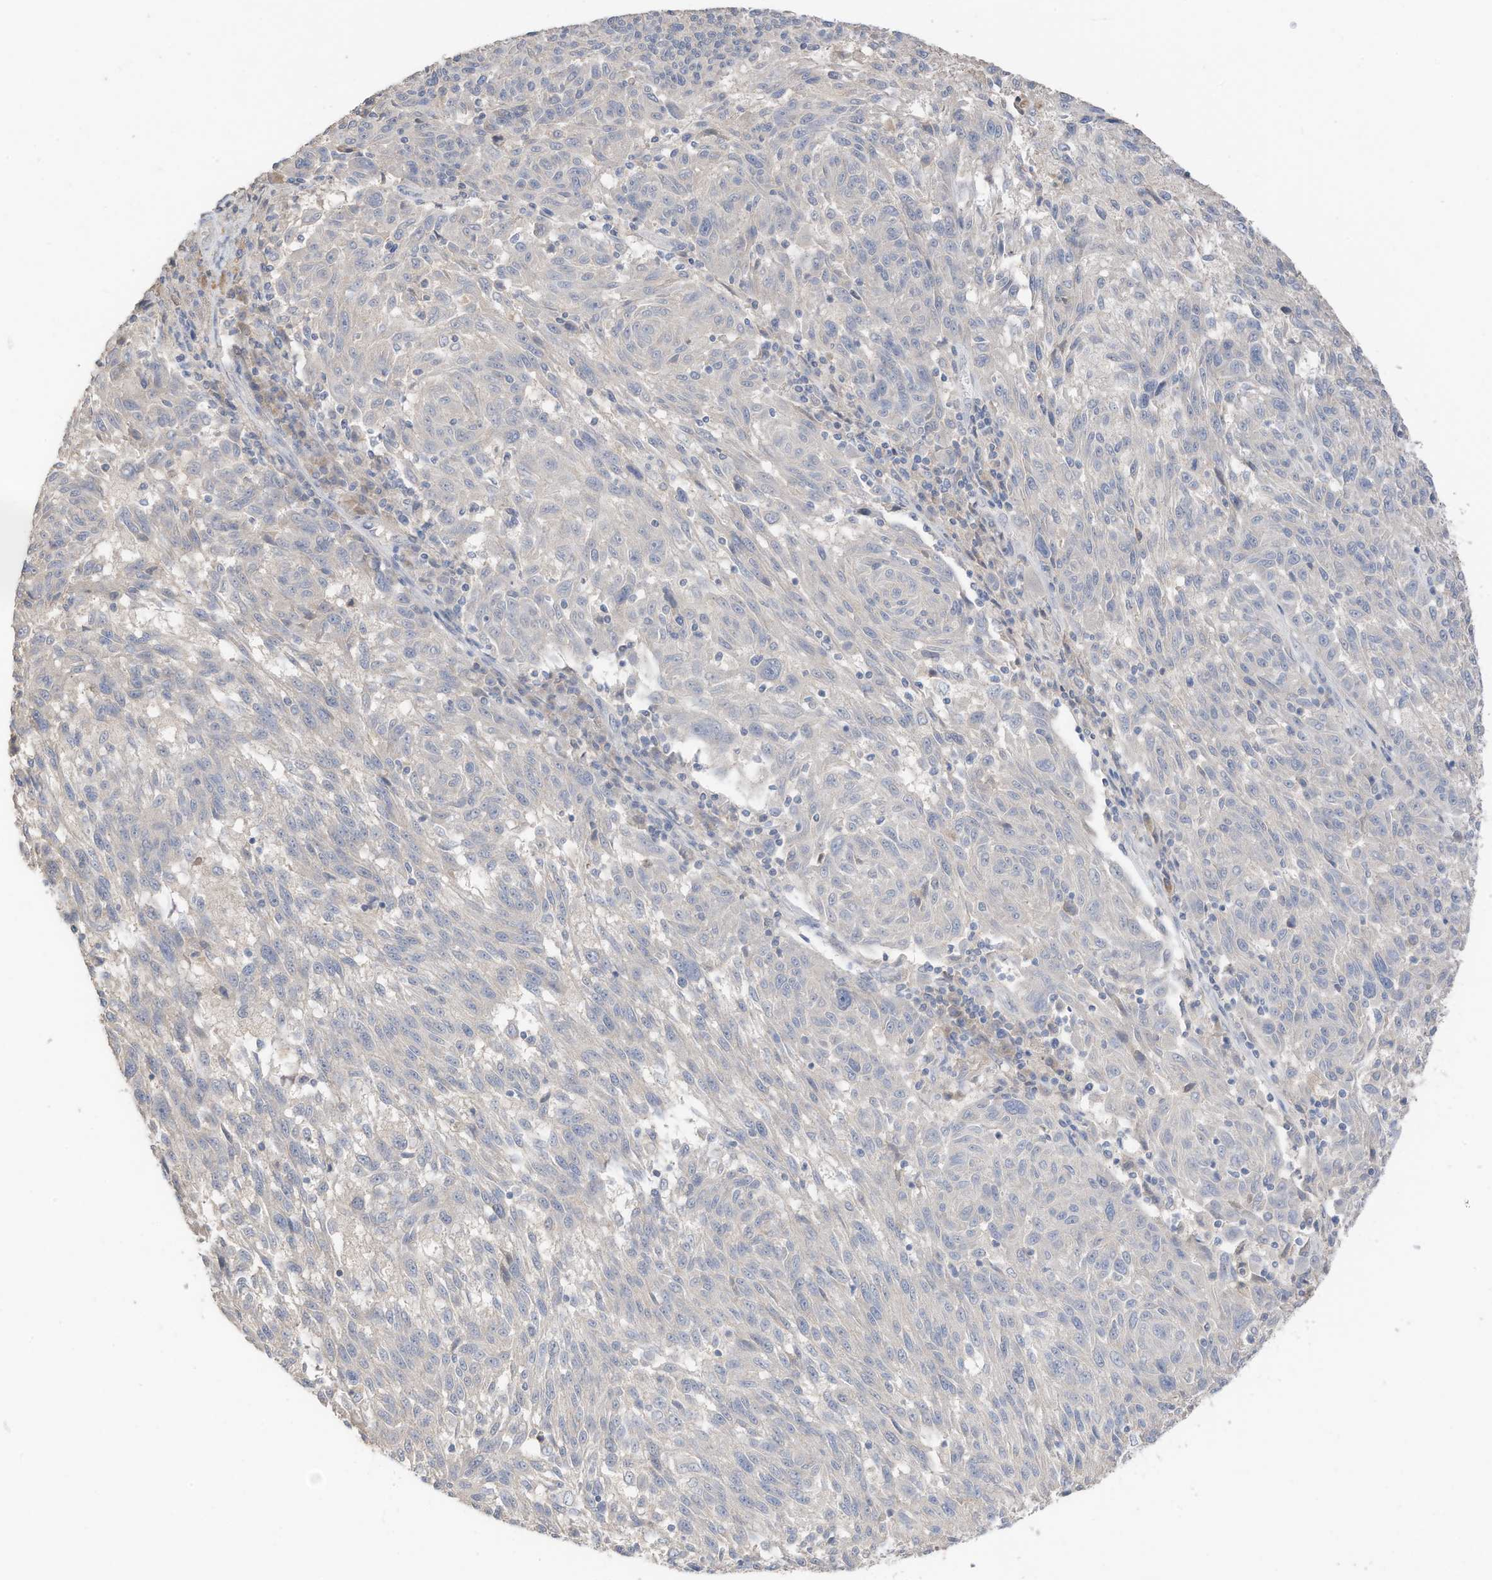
{"staining": {"intensity": "negative", "quantity": "none", "location": "none"}, "tissue": "melanoma", "cell_type": "Tumor cells", "image_type": "cancer", "snomed": [{"axis": "morphology", "description": "Malignant melanoma, NOS"}, {"axis": "topography", "description": "Skin"}], "caption": "An IHC histopathology image of malignant melanoma is shown. There is no staining in tumor cells of malignant melanoma. (Brightfield microscopy of DAB IHC at high magnification).", "gene": "CAPN13", "patient": {"sex": "male", "age": 53}}